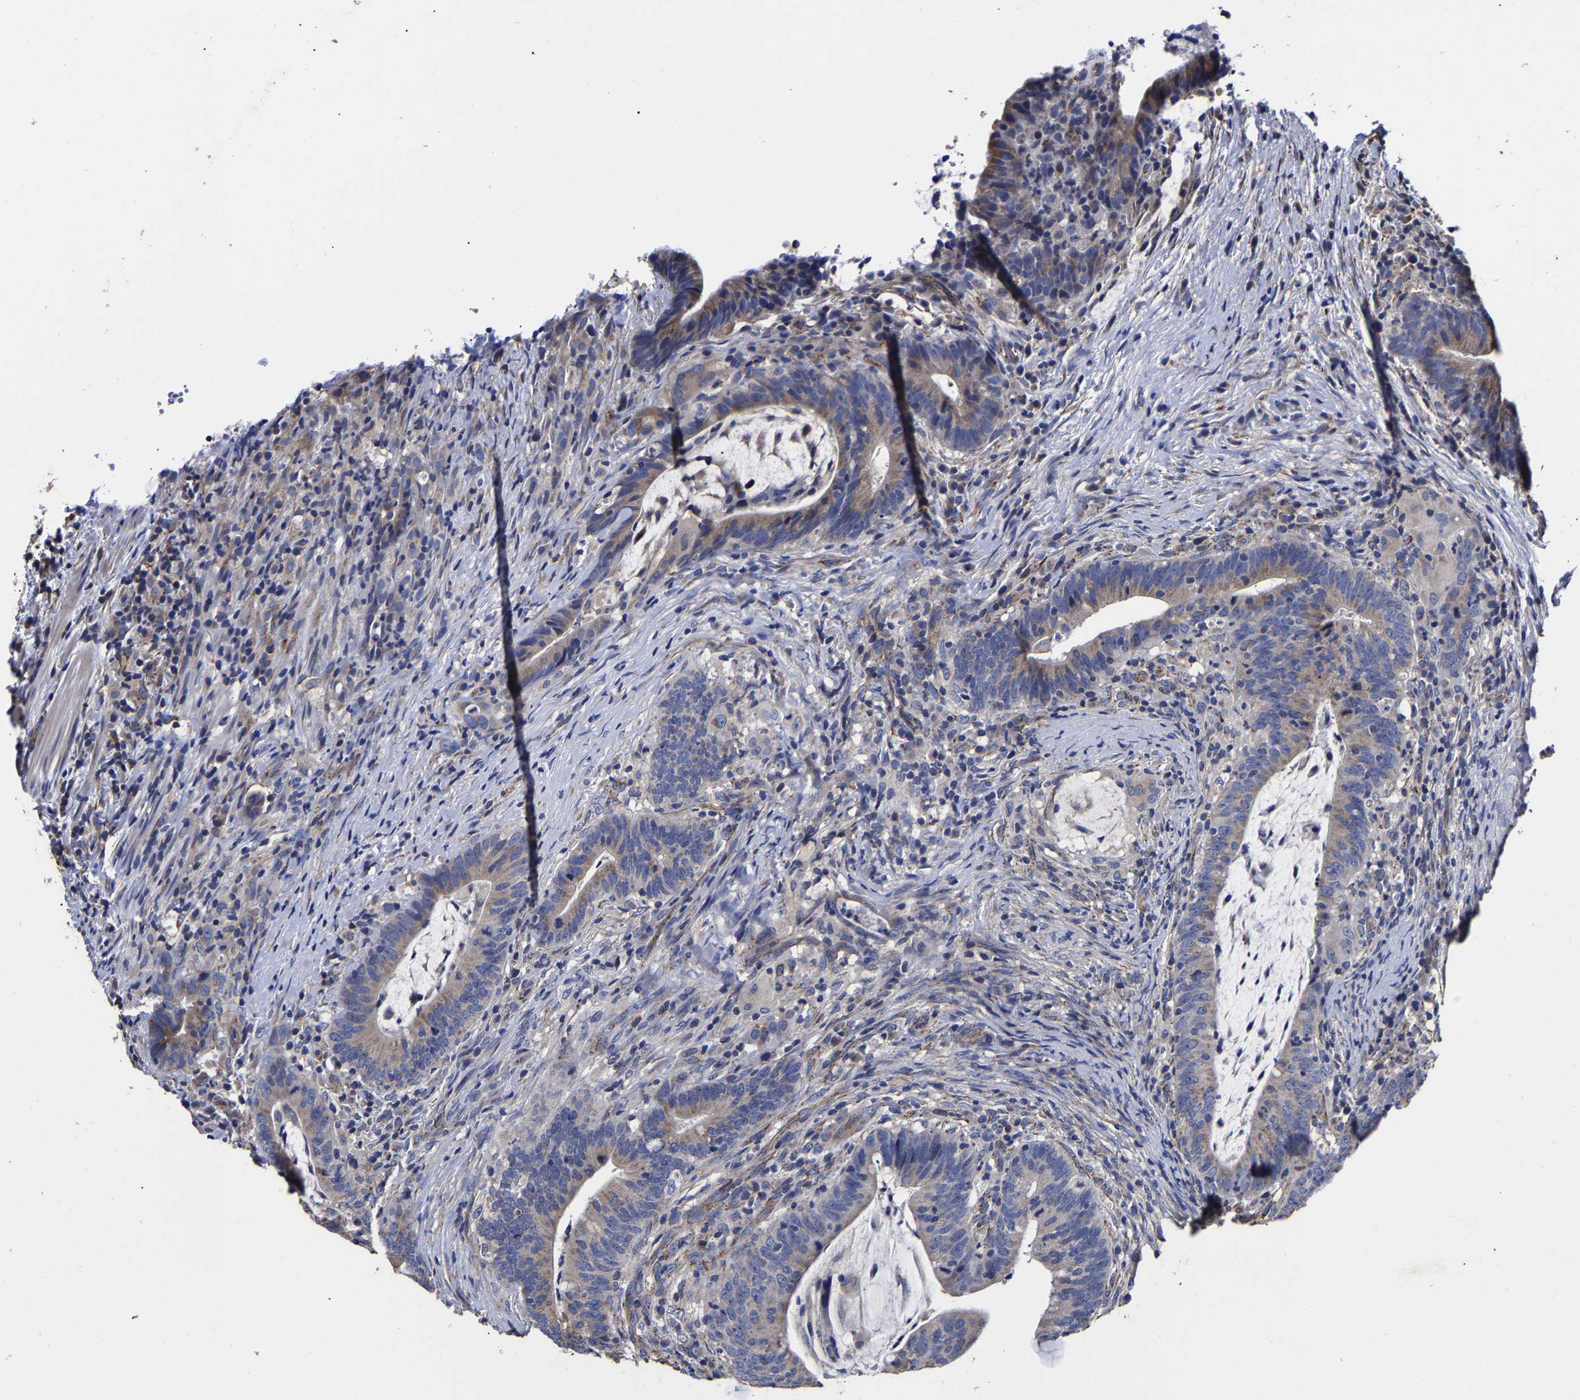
{"staining": {"intensity": "weak", "quantity": ">75%", "location": "cytoplasmic/membranous"}, "tissue": "colorectal cancer", "cell_type": "Tumor cells", "image_type": "cancer", "snomed": [{"axis": "morphology", "description": "Adenocarcinoma, NOS"}, {"axis": "topography", "description": "Colon"}], "caption": "Protein staining demonstrates weak cytoplasmic/membranous staining in about >75% of tumor cells in adenocarcinoma (colorectal). Using DAB (3,3'-diaminobenzidine) (brown) and hematoxylin (blue) stains, captured at high magnification using brightfield microscopy.", "gene": "AASS", "patient": {"sex": "female", "age": 66}}